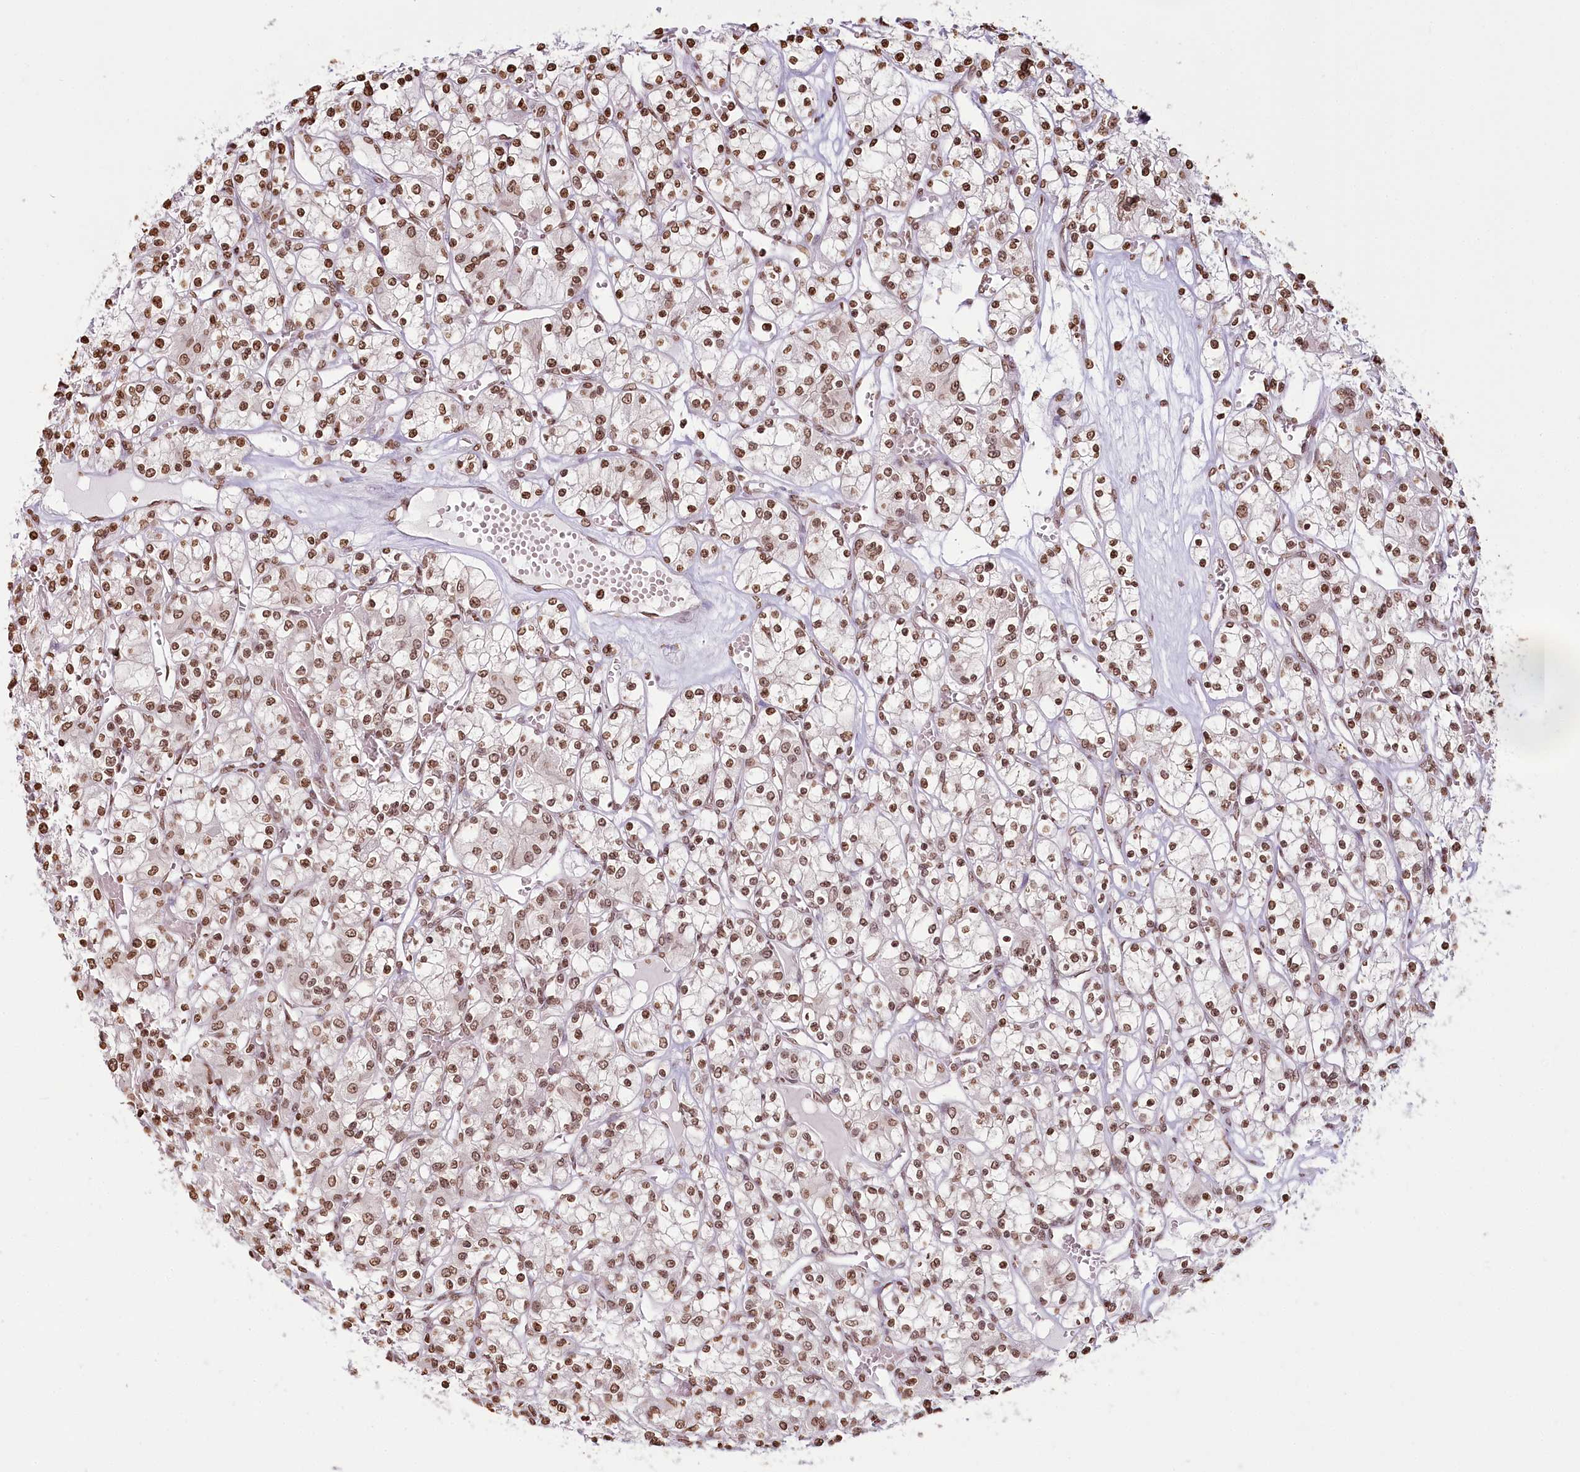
{"staining": {"intensity": "moderate", "quantity": ">75%", "location": "nuclear"}, "tissue": "renal cancer", "cell_type": "Tumor cells", "image_type": "cancer", "snomed": [{"axis": "morphology", "description": "Adenocarcinoma, NOS"}, {"axis": "topography", "description": "Kidney"}], "caption": "An image showing moderate nuclear staining in approximately >75% of tumor cells in renal adenocarcinoma, as visualized by brown immunohistochemical staining.", "gene": "FAM13A", "patient": {"sex": "female", "age": 59}}